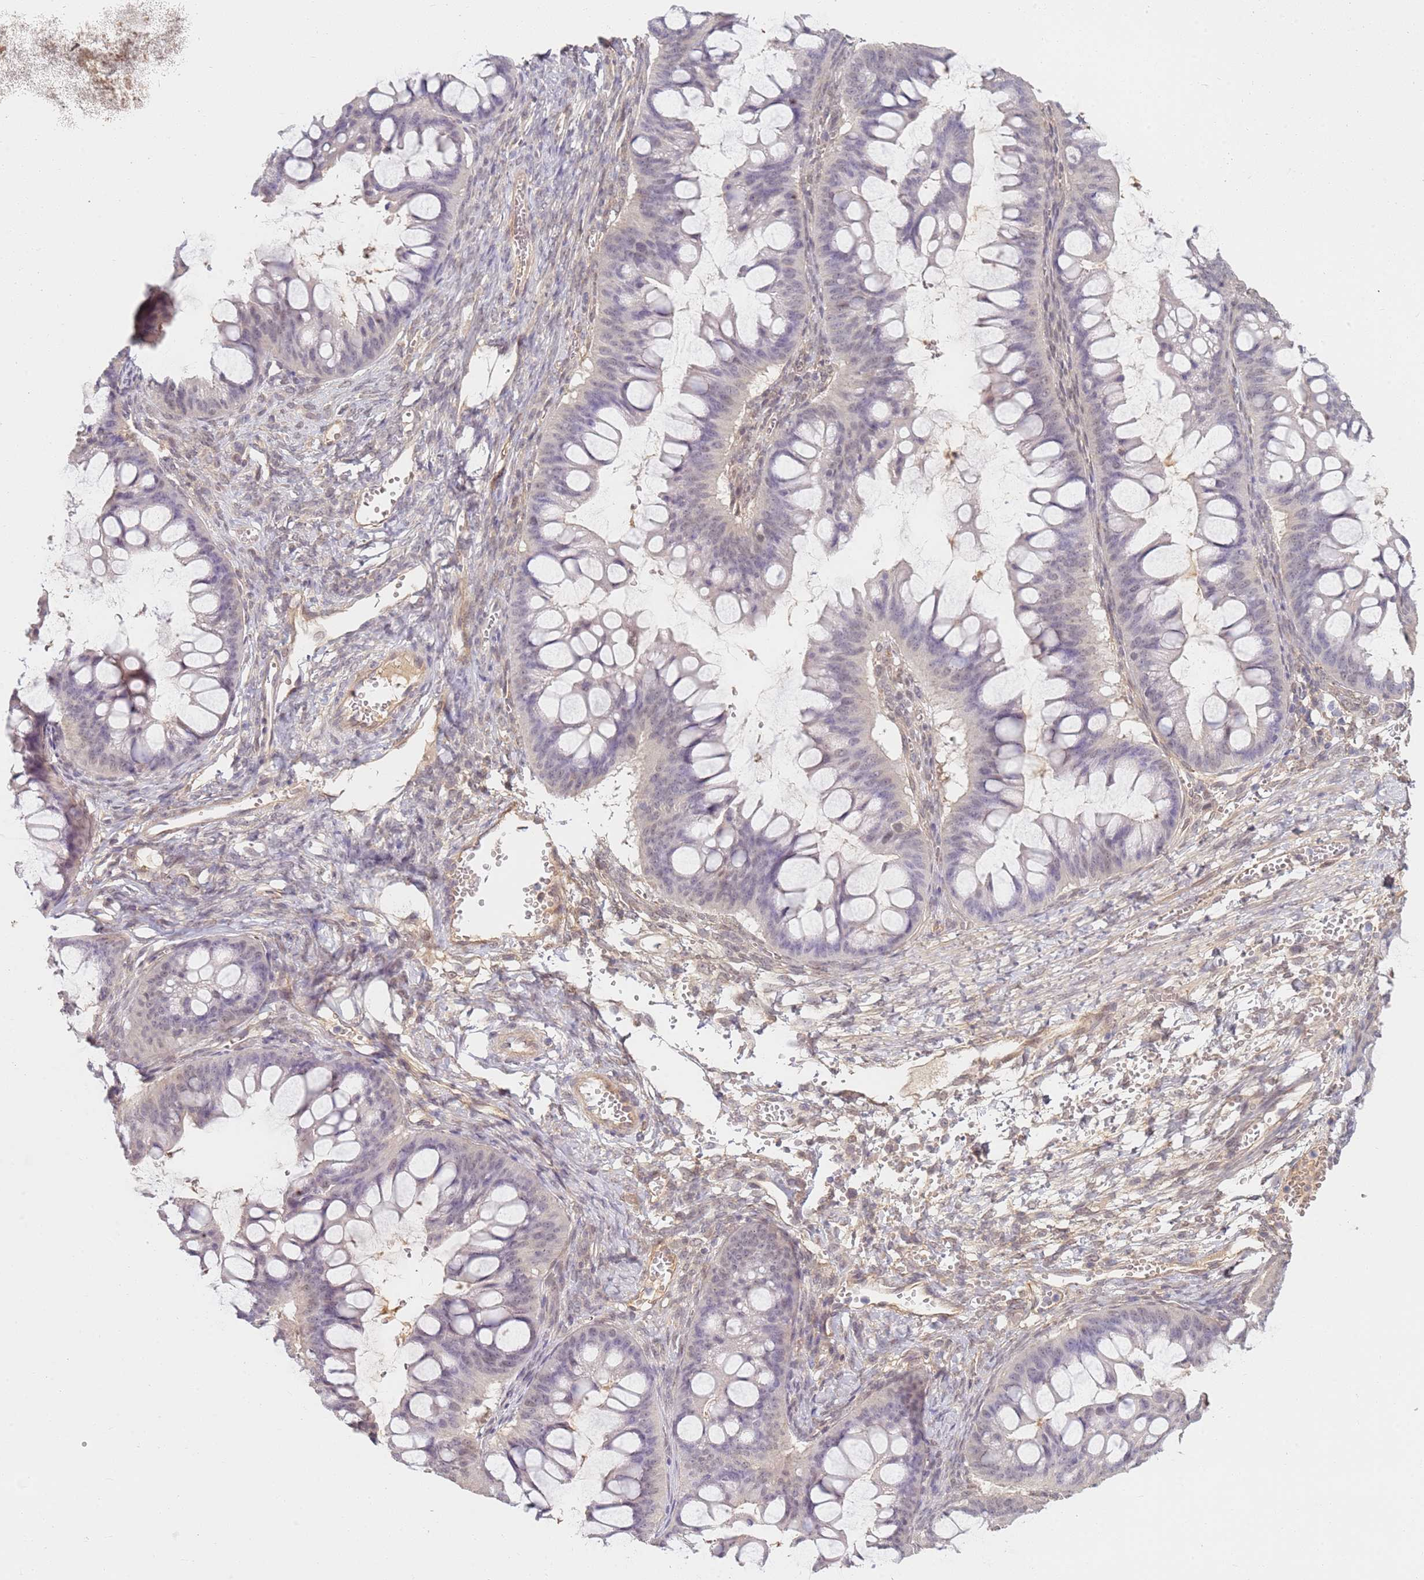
{"staining": {"intensity": "negative", "quantity": "none", "location": "none"}, "tissue": "ovarian cancer", "cell_type": "Tumor cells", "image_type": "cancer", "snomed": [{"axis": "morphology", "description": "Cystadenocarcinoma, mucinous, NOS"}, {"axis": "topography", "description": "Ovary"}], "caption": "The photomicrograph displays no significant staining in tumor cells of mucinous cystadenocarcinoma (ovarian). (Immunohistochemistry (ihc), brightfield microscopy, high magnification).", "gene": "WDR93", "patient": {"sex": "female", "age": 73}}